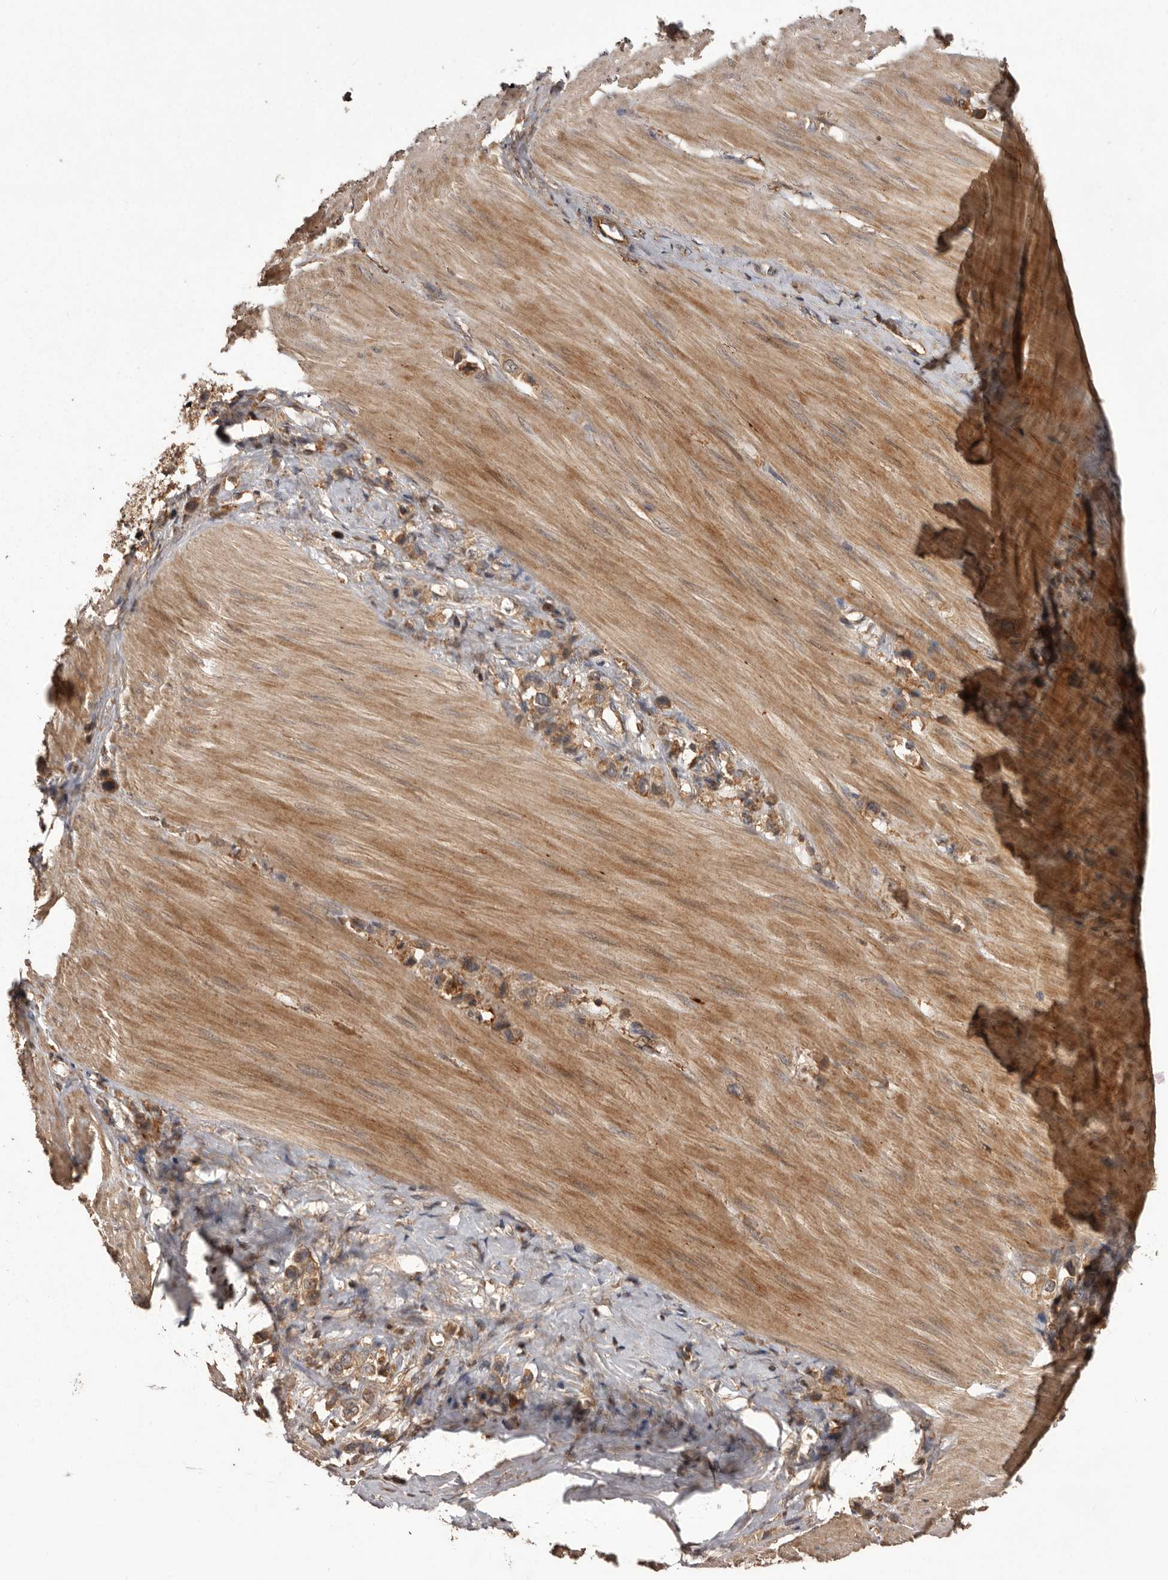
{"staining": {"intensity": "moderate", "quantity": ">75%", "location": "cytoplasmic/membranous"}, "tissue": "stomach cancer", "cell_type": "Tumor cells", "image_type": "cancer", "snomed": [{"axis": "morphology", "description": "Adenocarcinoma, NOS"}, {"axis": "topography", "description": "Stomach"}], "caption": "Immunohistochemistry histopathology image of neoplastic tissue: human adenocarcinoma (stomach) stained using immunohistochemistry shows medium levels of moderate protein expression localized specifically in the cytoplasmic/membranous of tumor cells, appearing as a cytoplasmic/membranous brown color.", "gene": "SLC22A3", "patient": {"sex": "female", "age": 65}}